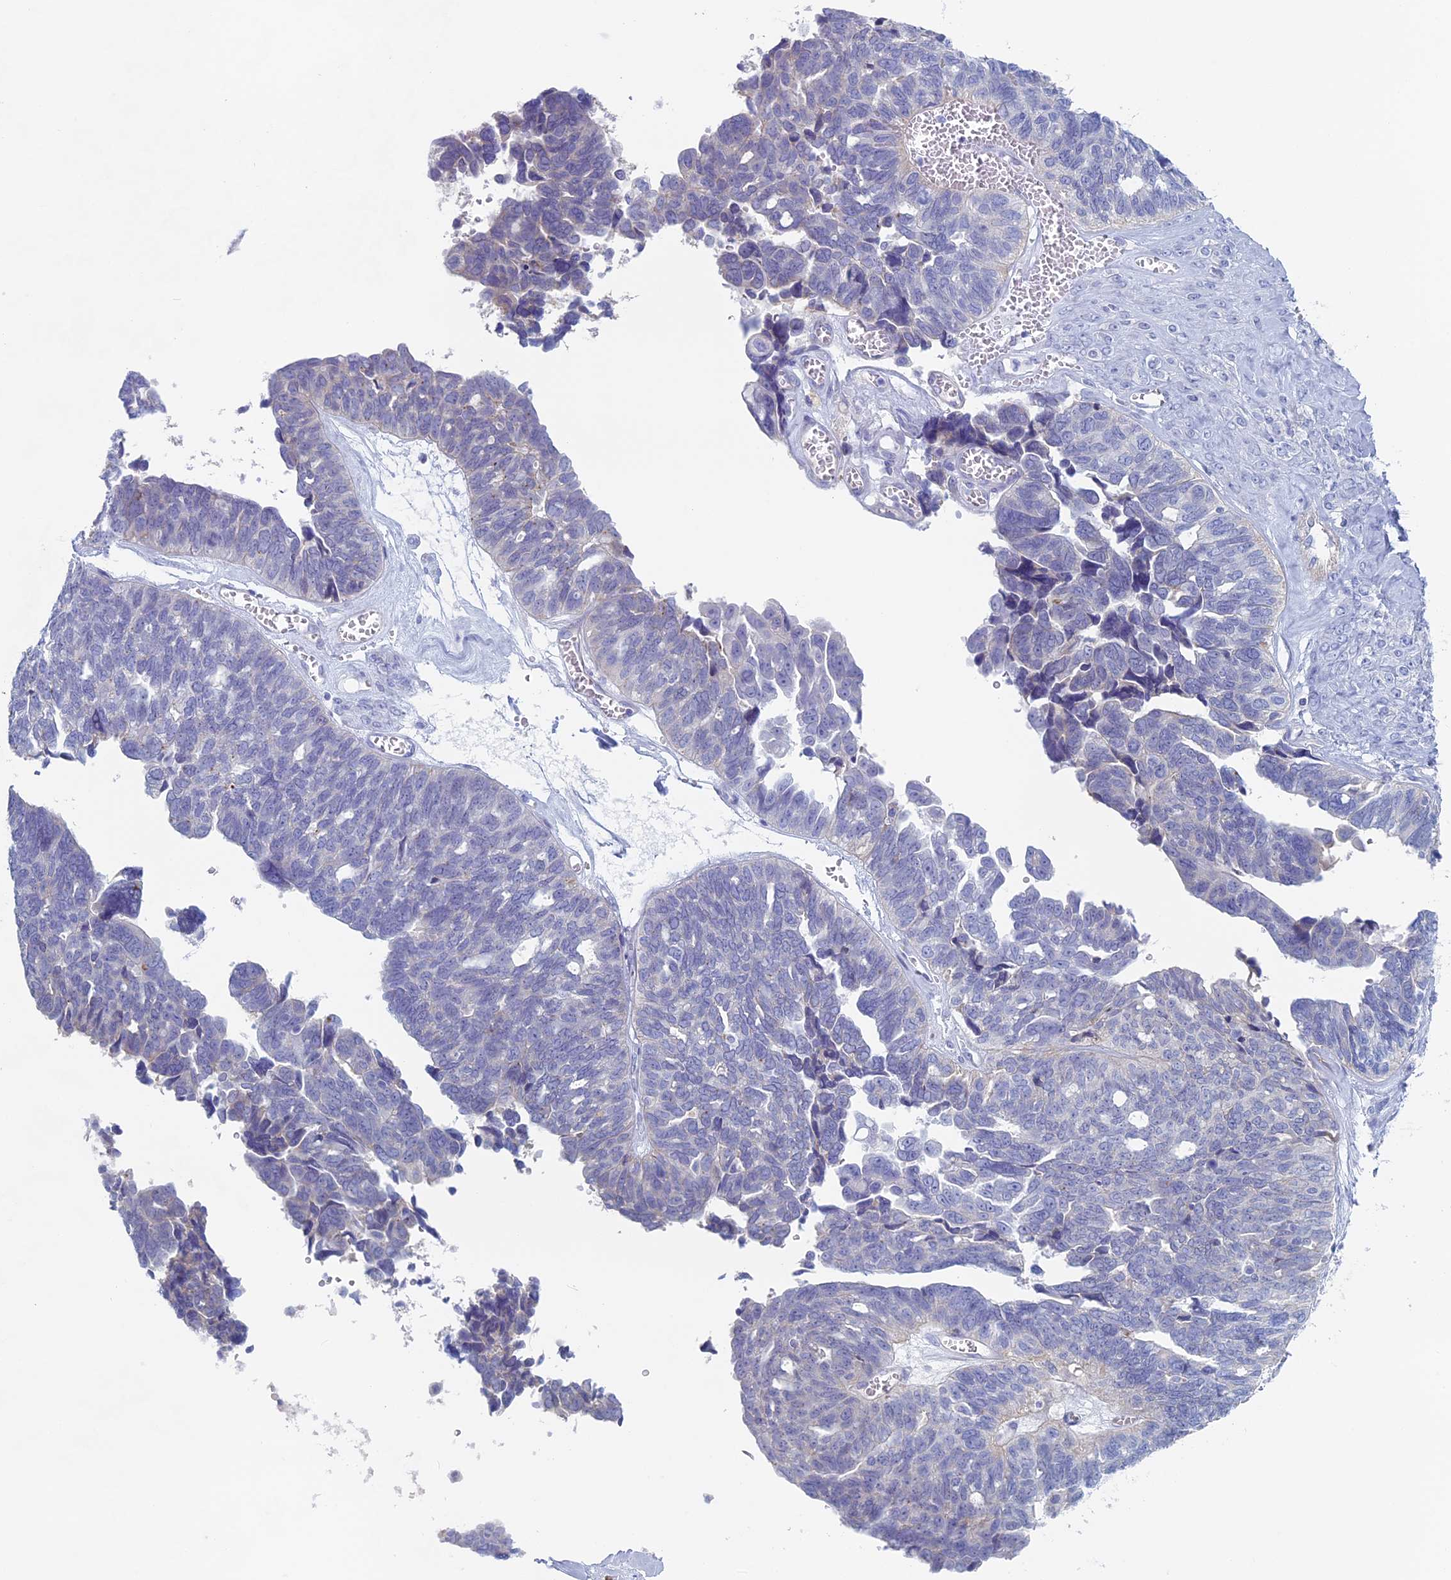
{"staining": {"intensity": "negative", "quantity": "none", "location": "none"}, "tissue": "ovarian cancer", "cell_type": "Tumor cells", "image_type": "cancer", "snomed": [{"axis": "morphology", "description": "Cystadenocarcinoma, serous, NOS"}, {"axis": "topography", "description": "Ovary"}], "caption": "This image is of ovarian cancer stained with immunohistochemistry (IHC) to label a protein in brown with the nuclei are counter-stained blue. There is no positivity in tumor cells.", "gene": "MAGEB6", "patient": {"sex": "female", "age": 79}}